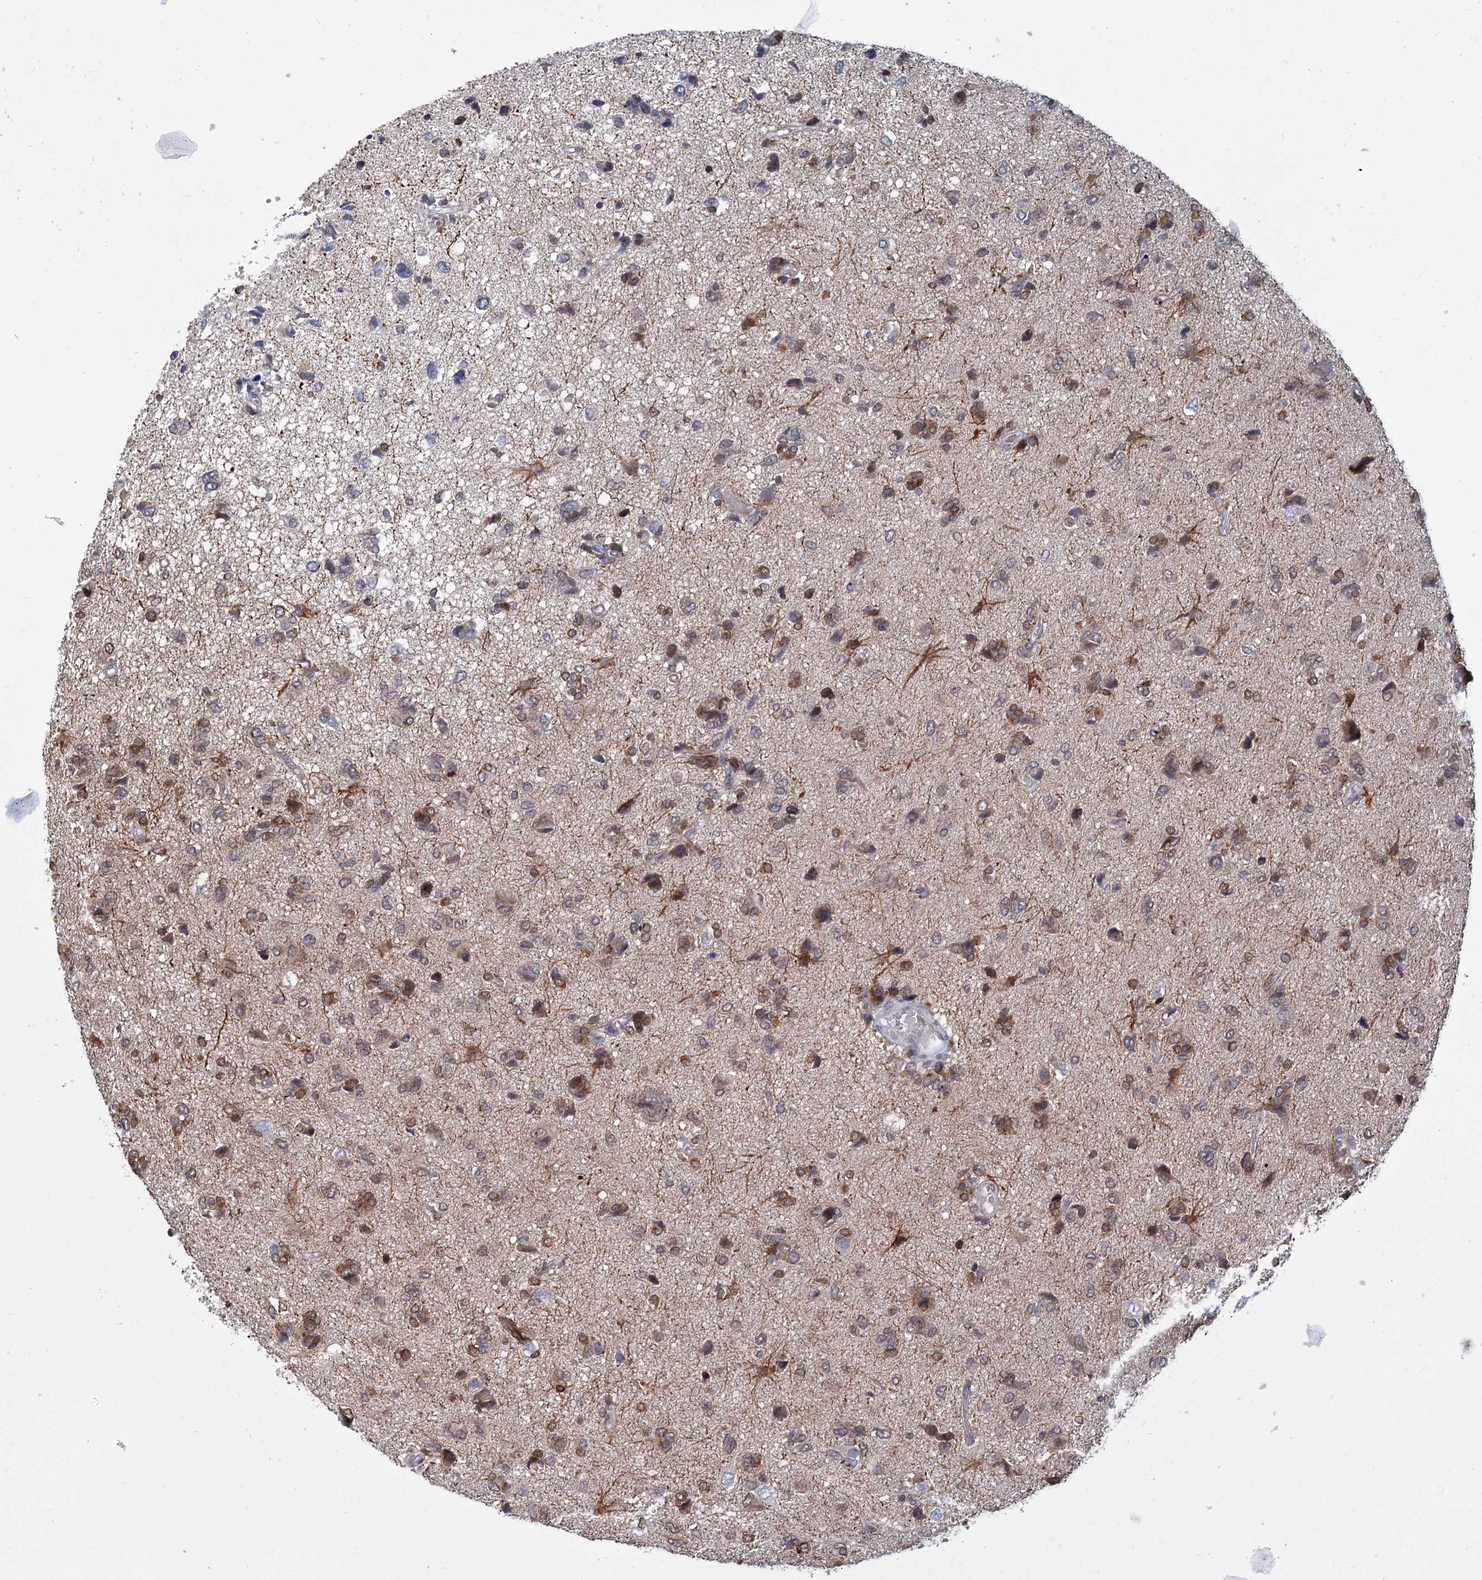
{"staining": {"intensity": "moderate", "quantity": "25%-75%", "location": "nuclear"}, "tissue": "glioma", "cell_type": "Tumor cells", "image_type": "cancer", "snomed": [{"axis": "morphology", "description": "Glioma, malignant, High grade"}, {"axis": "topography", "description": "Brain"}], "caption": "IHC of human high-grade glioma (malignant) demonstrates medium levels of moderate nuclear staining in approximately 25%-75% of tumor cells. (DAB (3,3'-diaminobenzidine) = brown stain, brightfield microscopy at high magnification).", "gene": "CFAP46", "patient": {"sex": "female", "age": 59}}